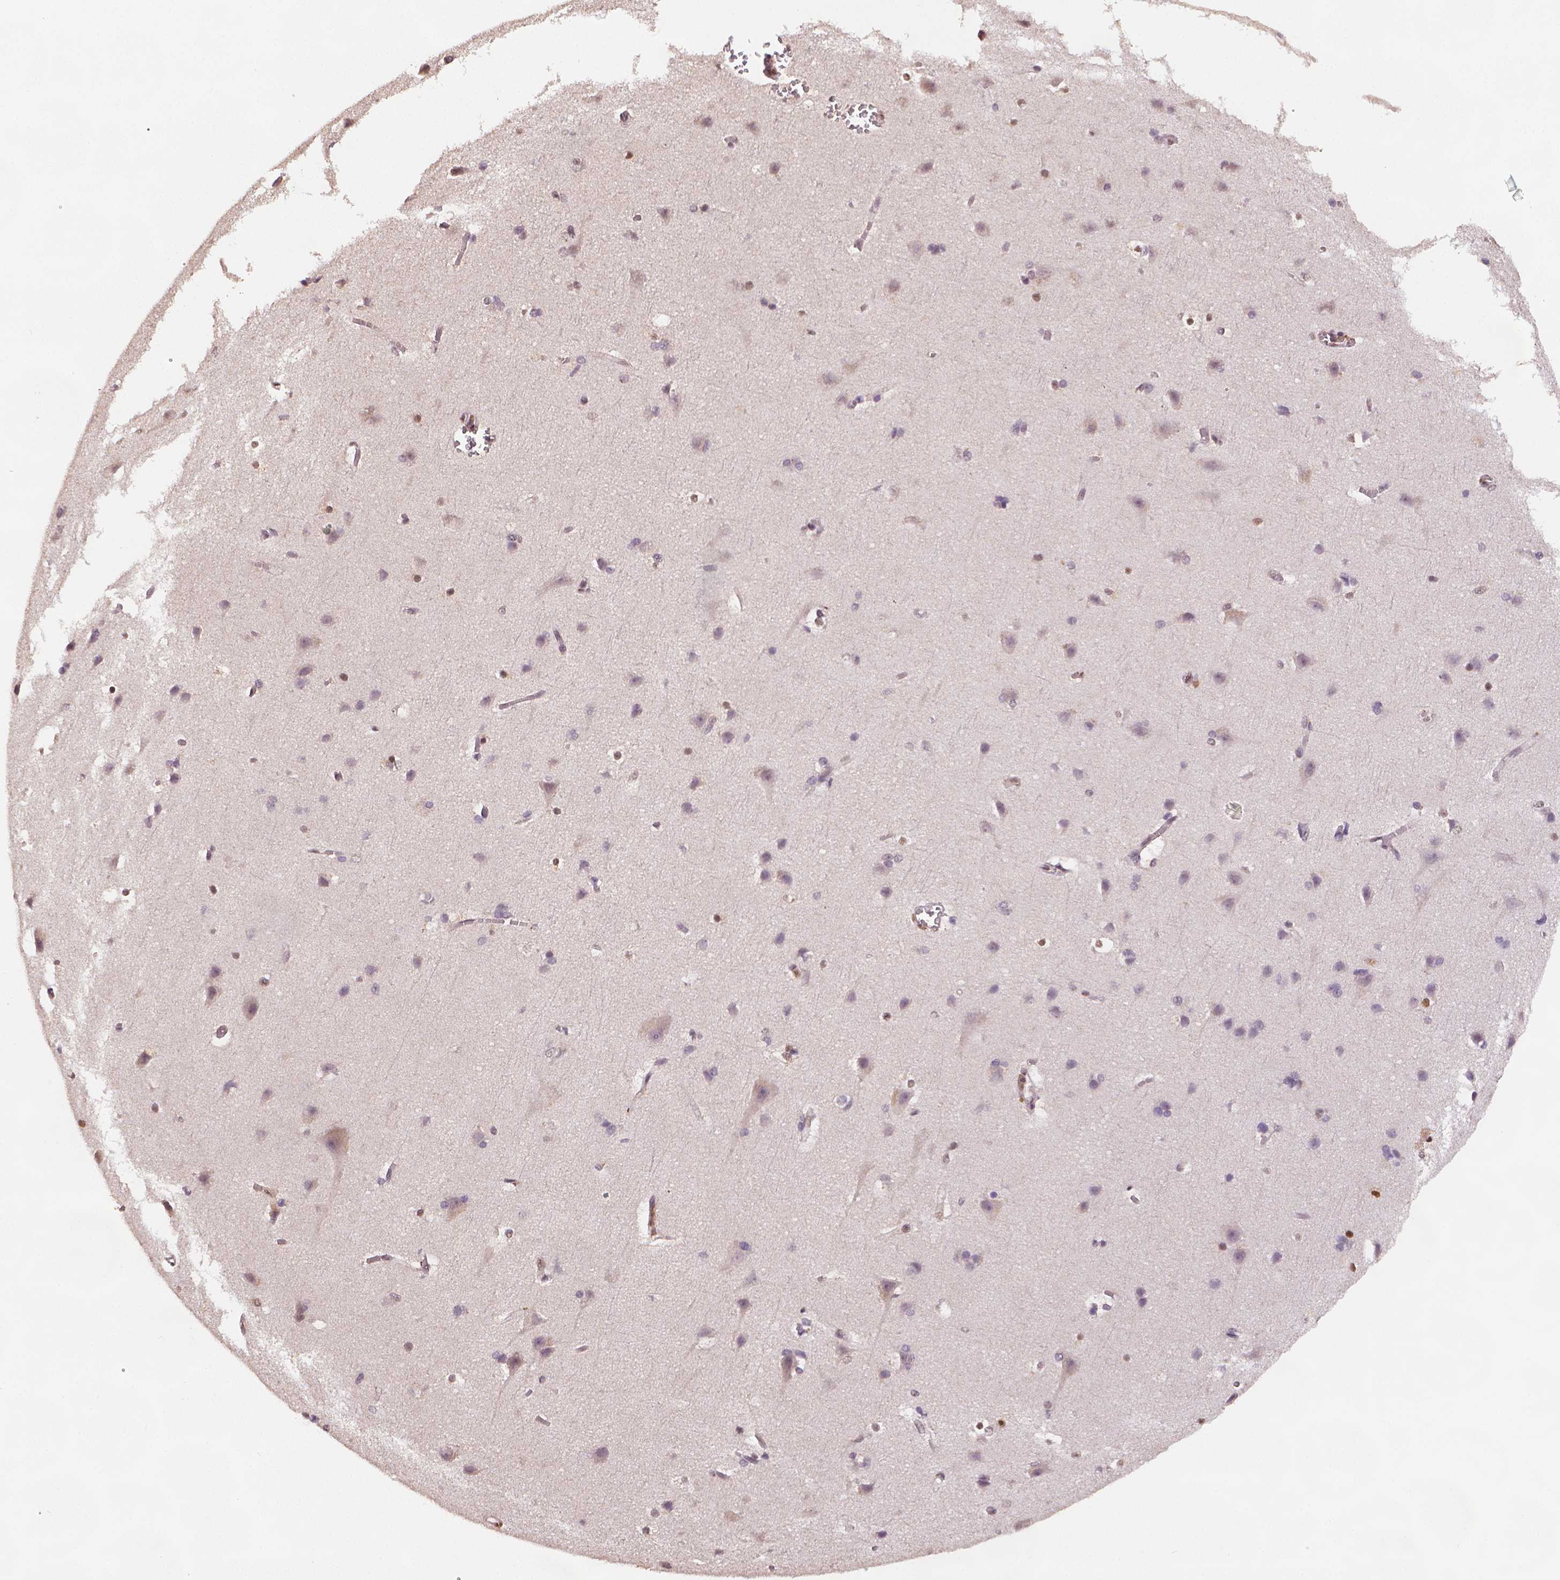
{"staining": {"intensity": "moderate", "quantity": "25%-75%", "location": "cytoplasmic/membranous,nuclear"}, "tissue": "cerebral cortex", "cell_type": "Endothelial cells", "image_type": "normal", "snomed": [{"axis": "morphology", "description": "Normal tissue, NOS"}, {"axis": "topography", "description": "Cerebral cortex"}], "caption": "Immunohistochemistry image of normal cerebral cortex: cerebral cortex stained using immunohistochemistry (IHC) demonstrates medium levels of moderate protein expression localized specifically in the cytoplasmic/membranous,nuclear of endothelial cells, appearing as a cytoplasmic/membranous,nuclear brown color.", "gene": "STAT3", "patient": {"sex": "male", "age": 37}}